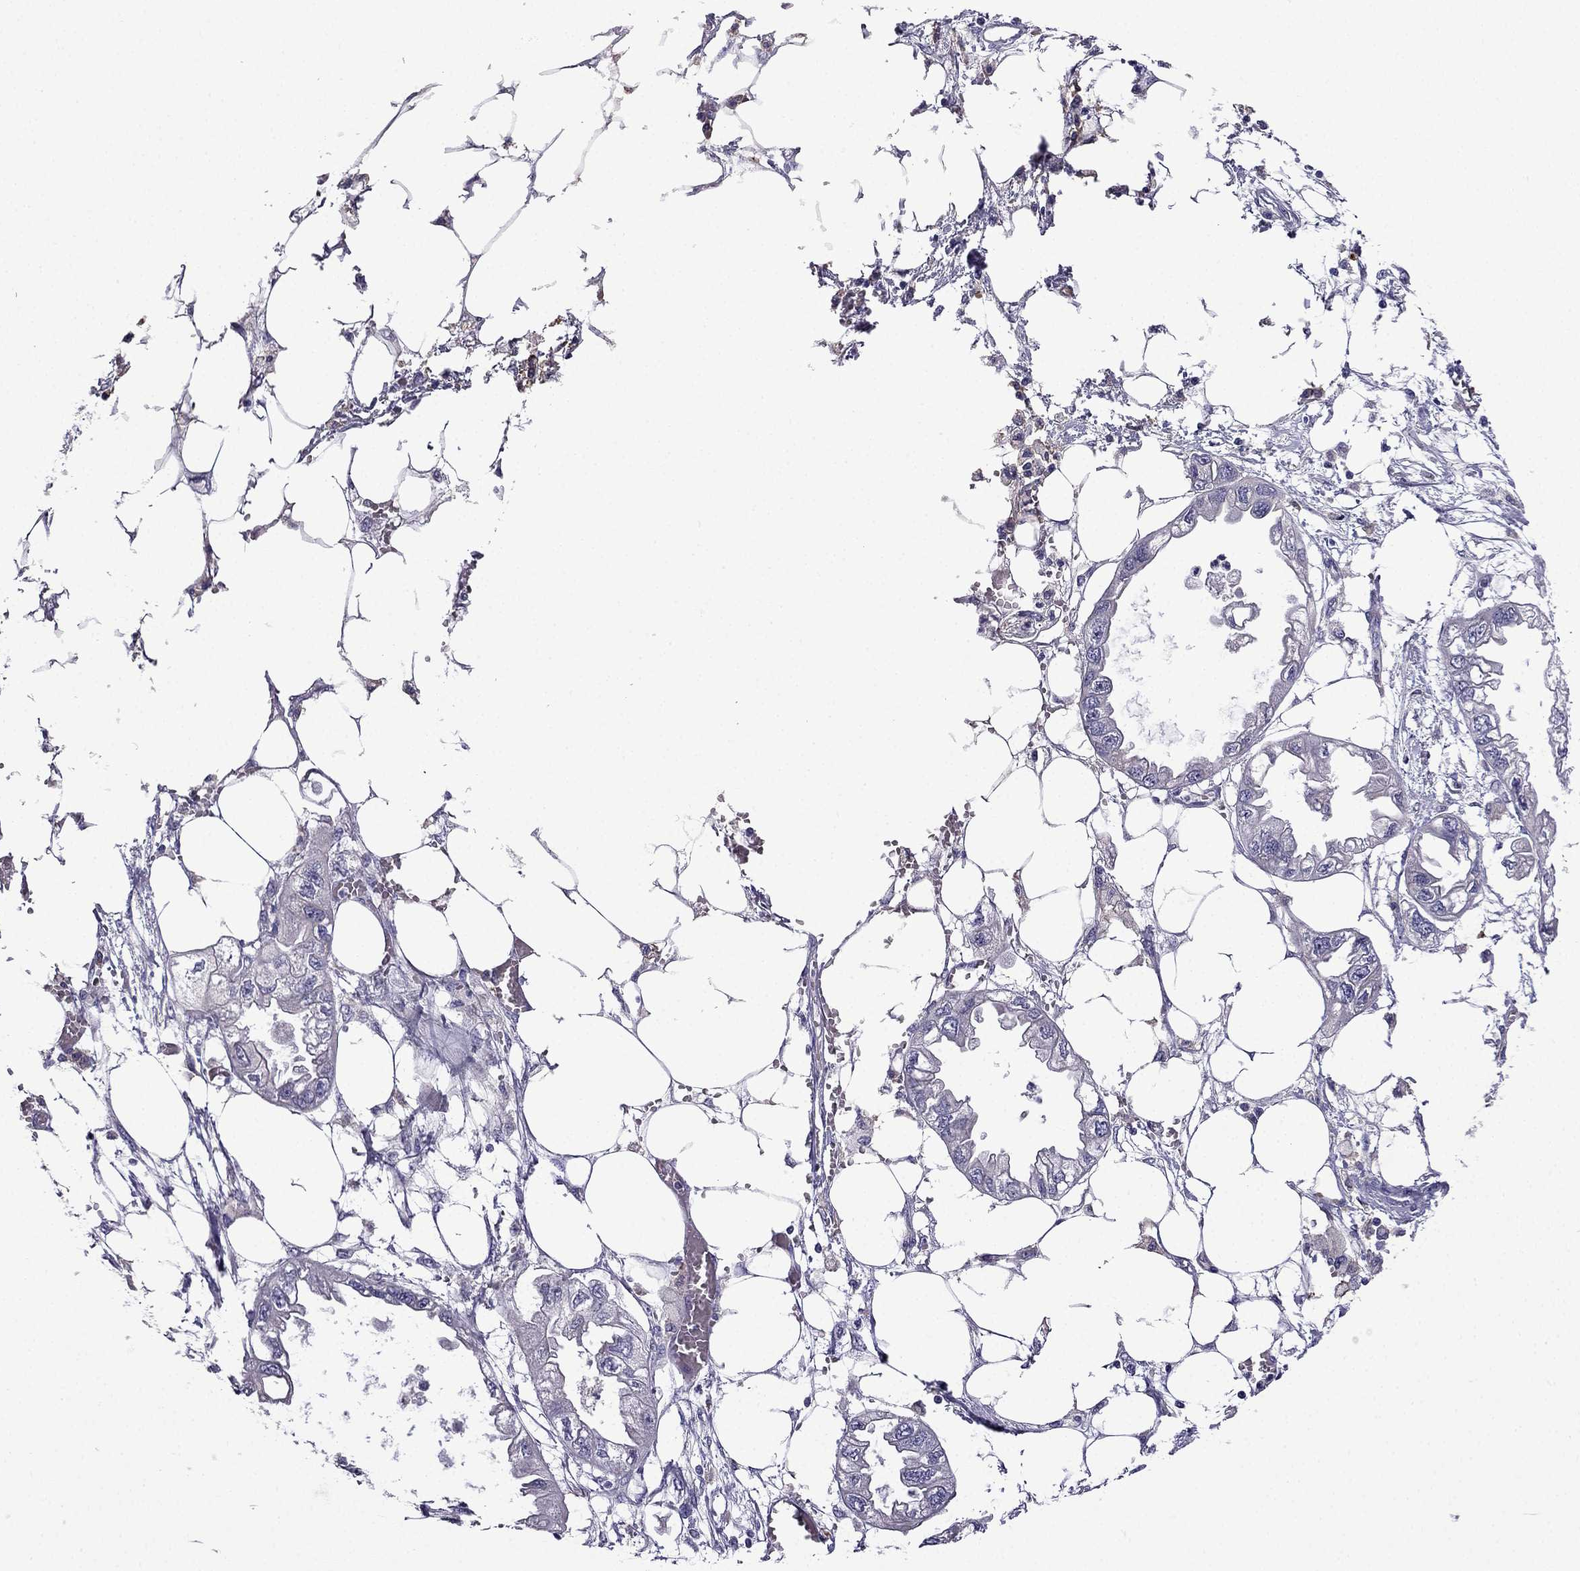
{"staining": {"intensity": "negative", "quantity": "none", "location": "none"}, "tissue": "endometrial cancer", "cell_type": "Tumor cells", "image_type": "cancer", "snomed": [{"axis": "morphology", "description": "Adenocarcinoma, NOS"}, {"axis": "morphology", "description": "Adenocarcinoma, metastatic, NOS"}, {"axis": "topography", "description": "Adipose tissue"}, {"axis": "topography", "description": "Endometrium"}], "caption": "The image demonstrates no staining of tumor cells in endometrial adenocarcinoma.", "gene": "TSSK4", "patient": {"sex": "female", "age": 67}}